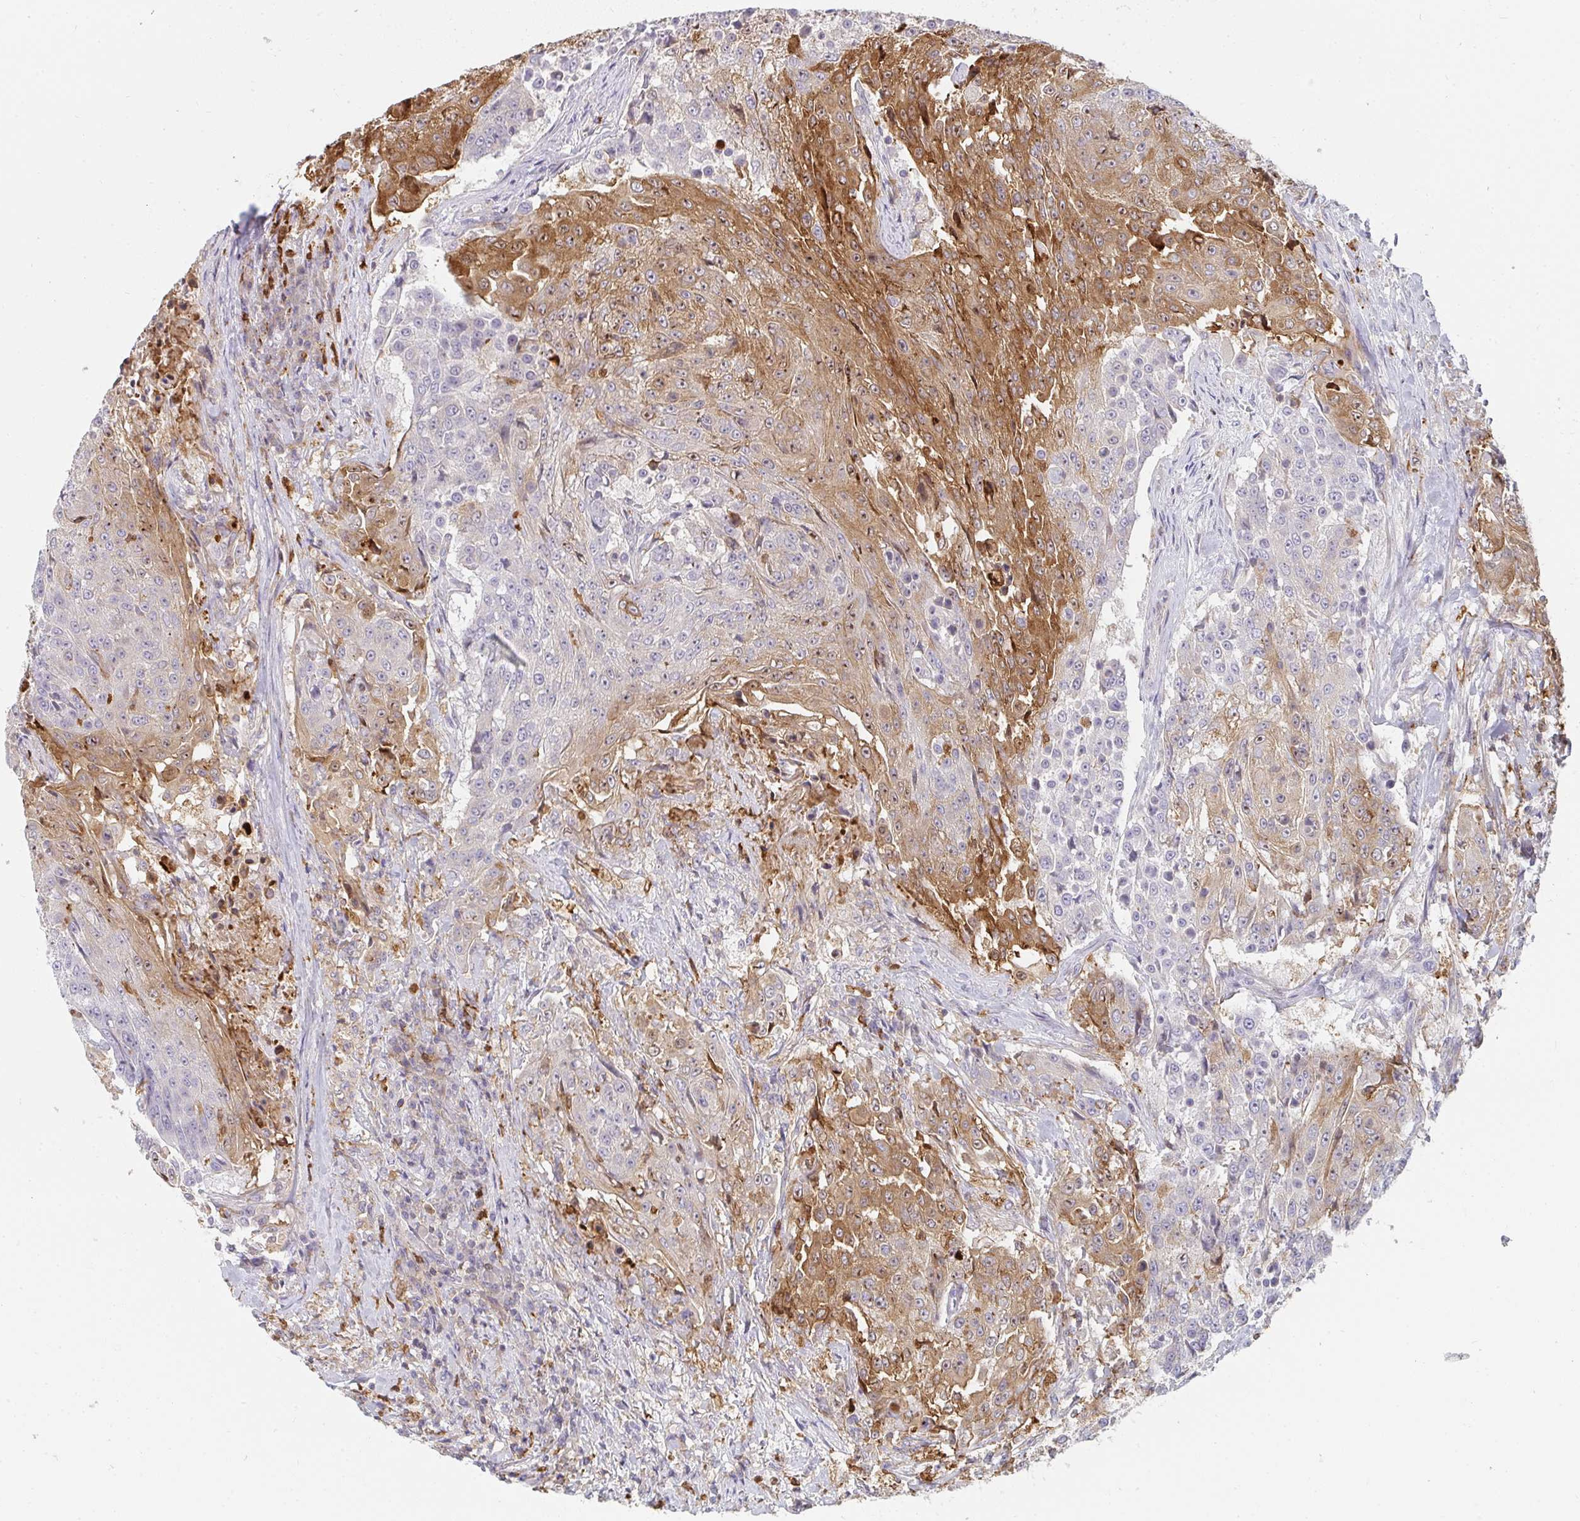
{"staining": {"intensity": "moderate", "quantity": "25%-75%", "location": "cytoplasmic/membranous"}, "tissue": "urothelial cancer", "cell_type": "Tumor cells", "image_type": "cancer", "snomed": [{"axis": "morphology", "description": "Urothelial carcinoma, High grade"}, {"axis": "topography", "description": "Urinary bladder"}], "caption": "Human high-grade urothelial carcinoma stained with a brown dye displays moderate cytoplasmic/membranous positive staining in about 25%-75% of tumor cells.", "gene": "CSF3R", "patient": {"sex": "female", "age": 63}}